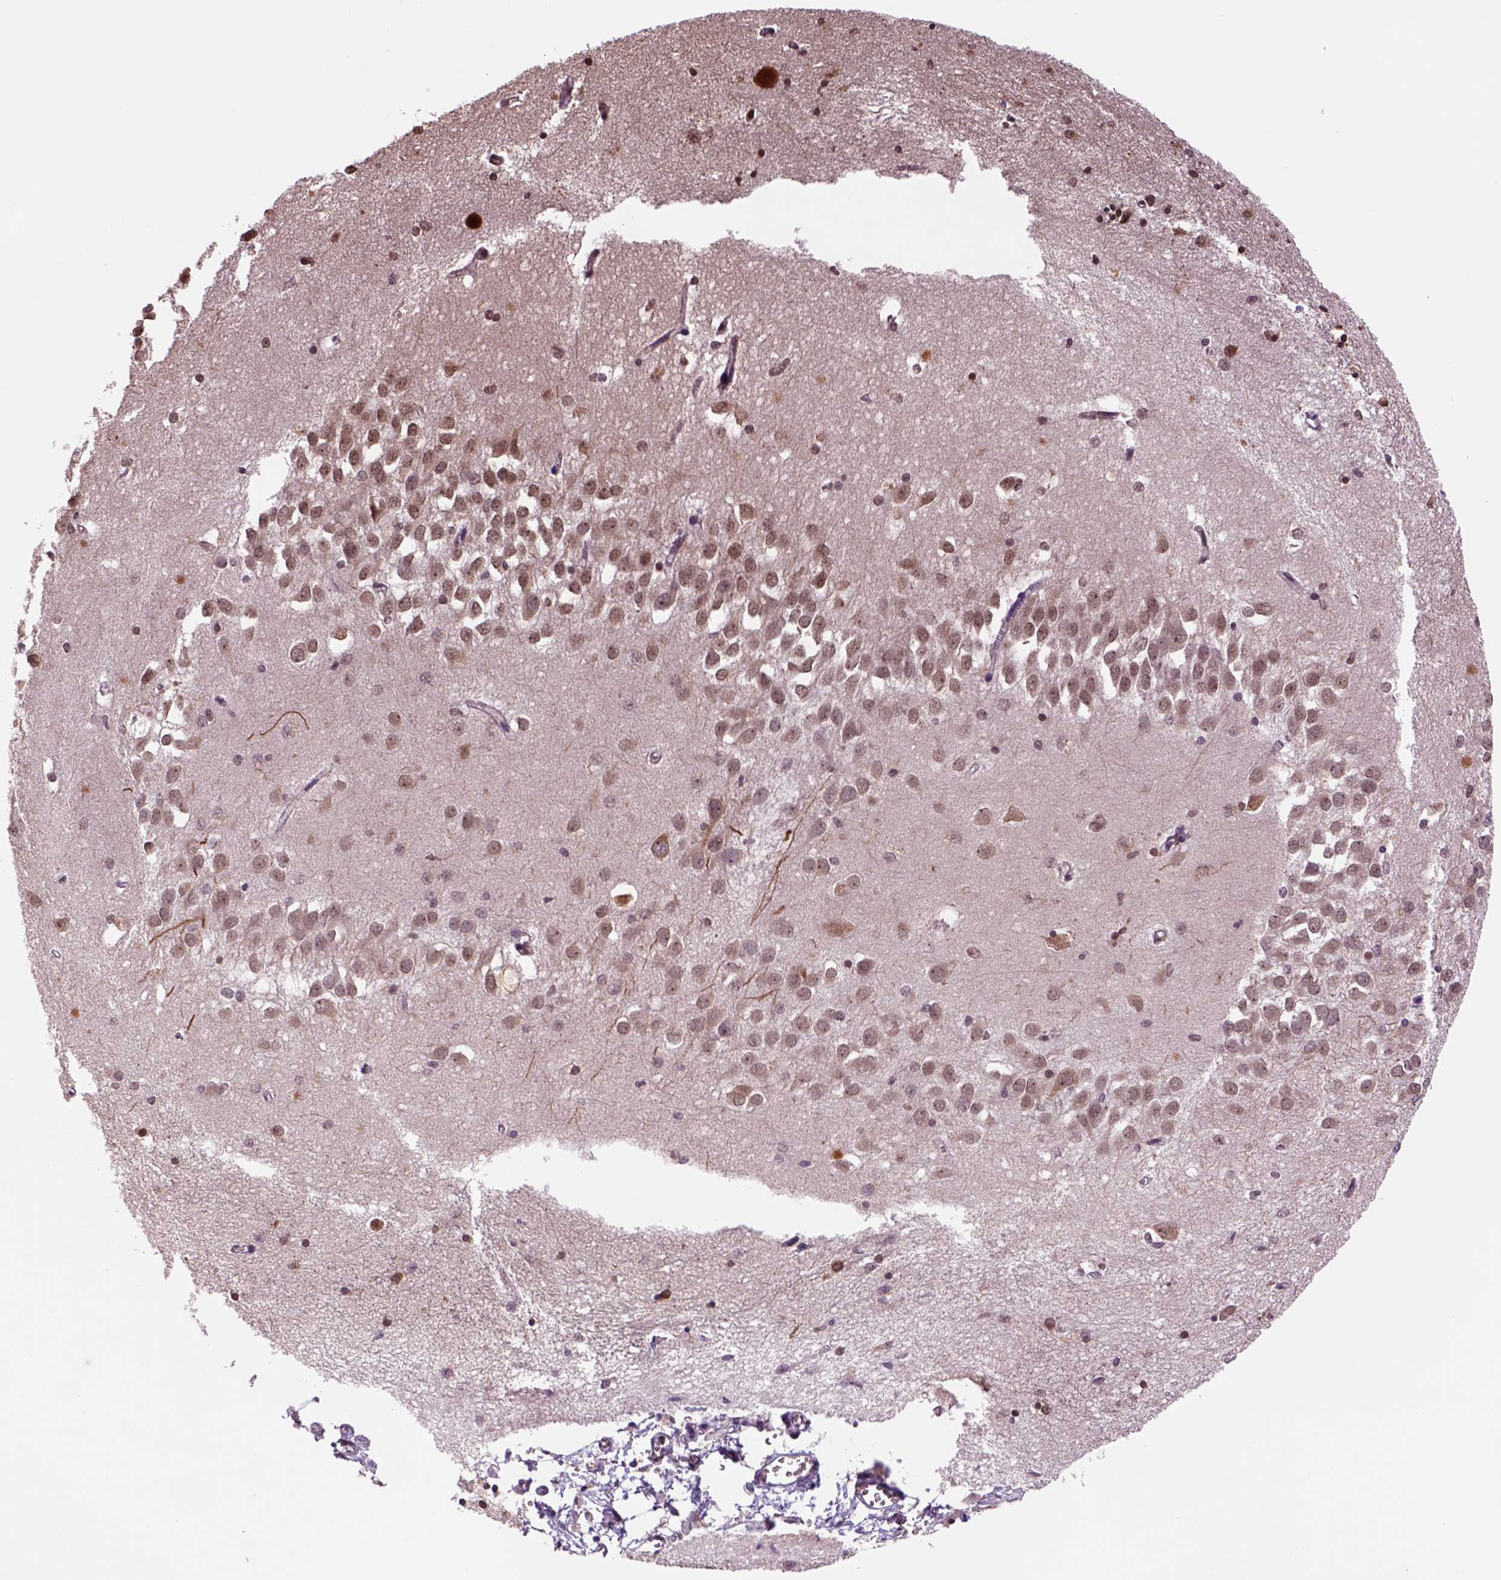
{"staining": {"intensity": "strong", "quantity": "<25%", "location": "cytoplasmic/membranous"}, "tissue": "hippocampus", "cell_type": "Glial cells", "image_type": "normal", "snomed": [{"axis": "morphology", "description": "Normal tissue, NOS"}, {"axis": "topography", "description": "Lateral ventricle wall"}, {"axis": "topography", "description": "Hippocampus"}], "caption": "The histopathology image demonstrates staining of normal hippocampus, revealing strong cytoplasmic/membranous protein staining (brown color) within glial cells.", "gene": "PIAS3", "patient": {"sex": "female", "age": 63}}